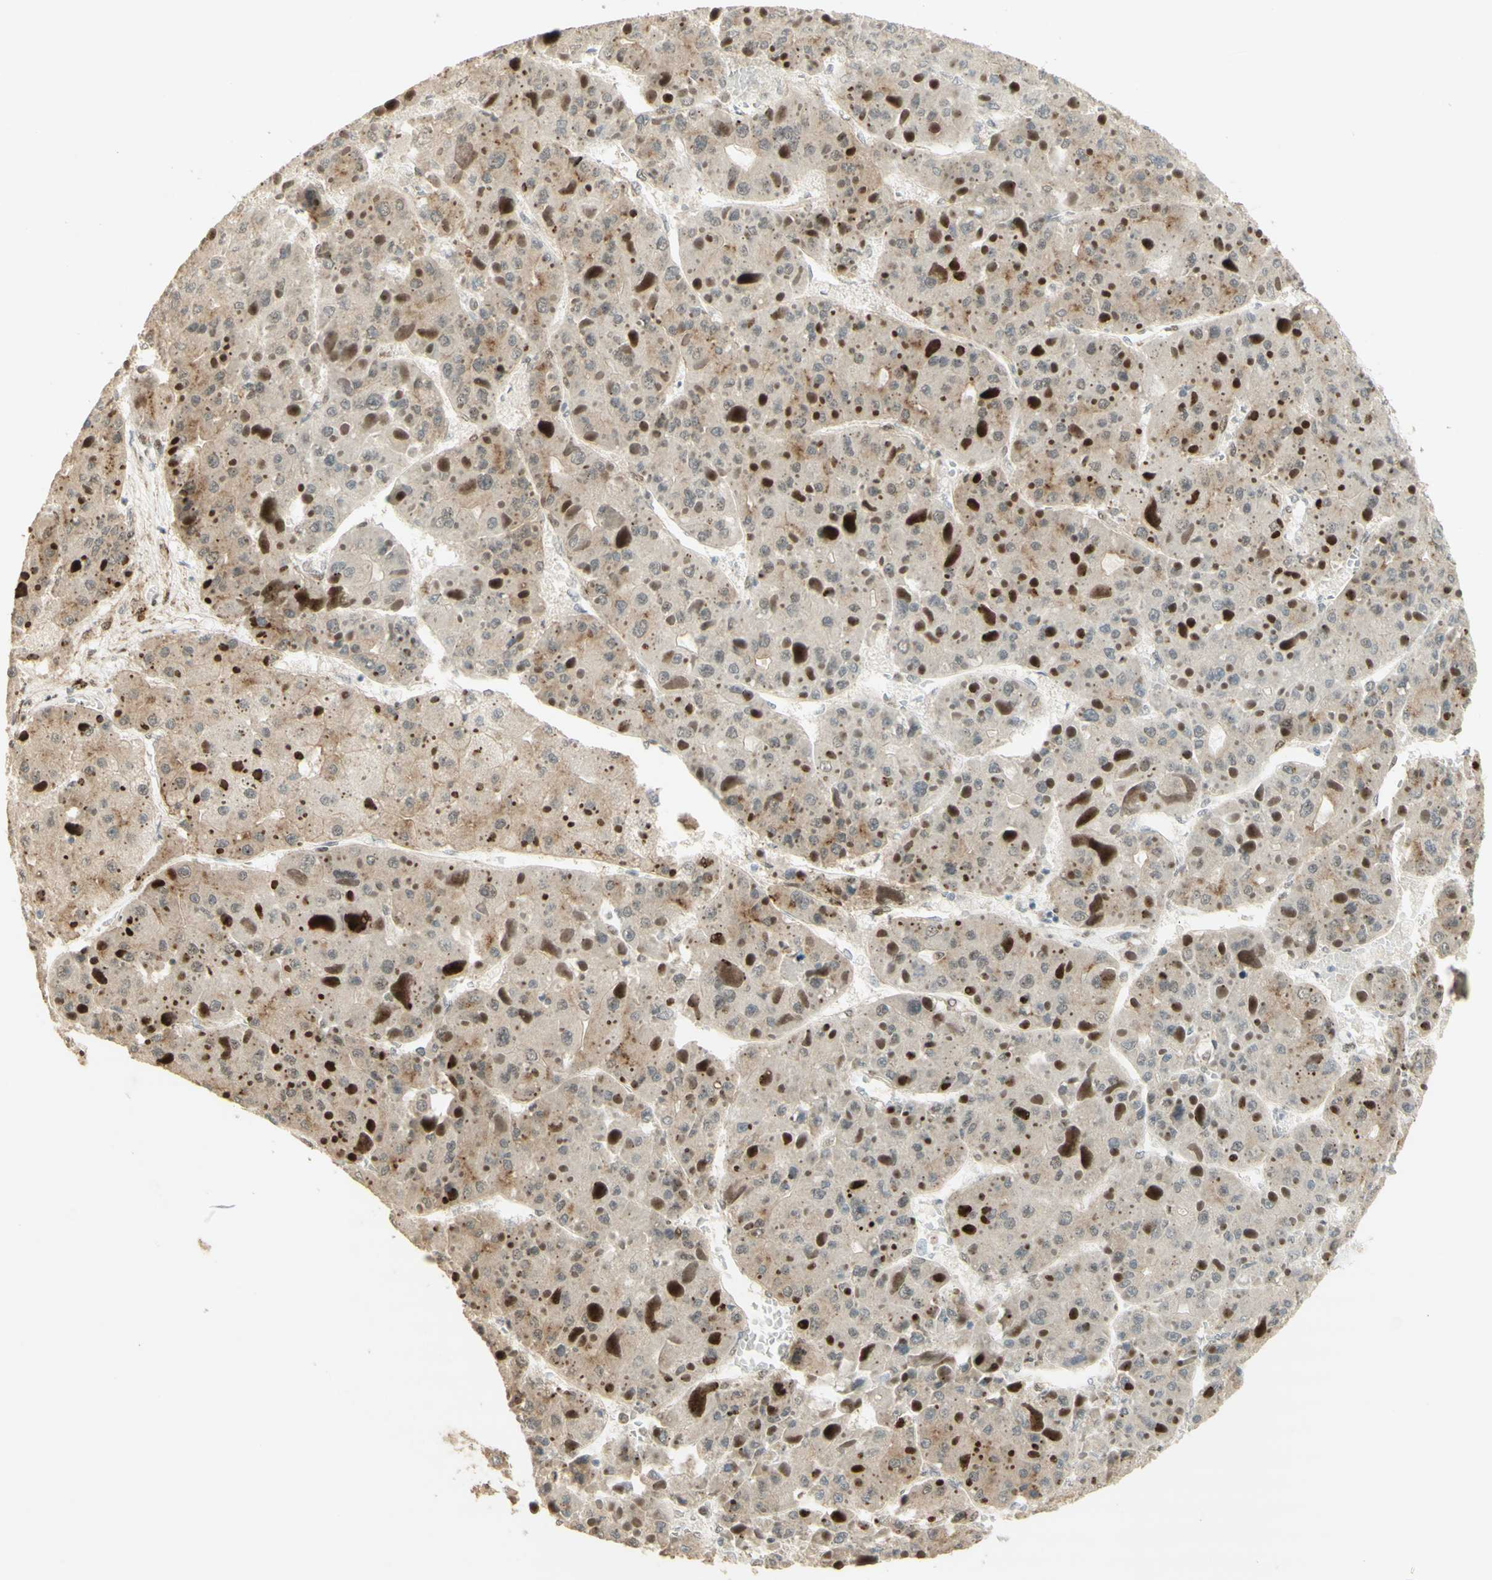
{"staining": {"intensity": "moderate", "quantity": "25%-75%", "location": "nuclear"}, "tissue": "liver cancer", "cell_type": "Tumor cells", "image_type": "cancer", "snomed": [{"axis": "morphology", "description": "Carcinoma, Hepatocellular, NOS"}, {"axis": "topography", "description": "Liver"}], "caption": "An image of human hepatocellular carcinoma (liver) stained for a protein reveals moderate nuclear brown staining in tumor cells.", "gene": "FOXP1", "patient": {"sex": "female", "age": 73}}